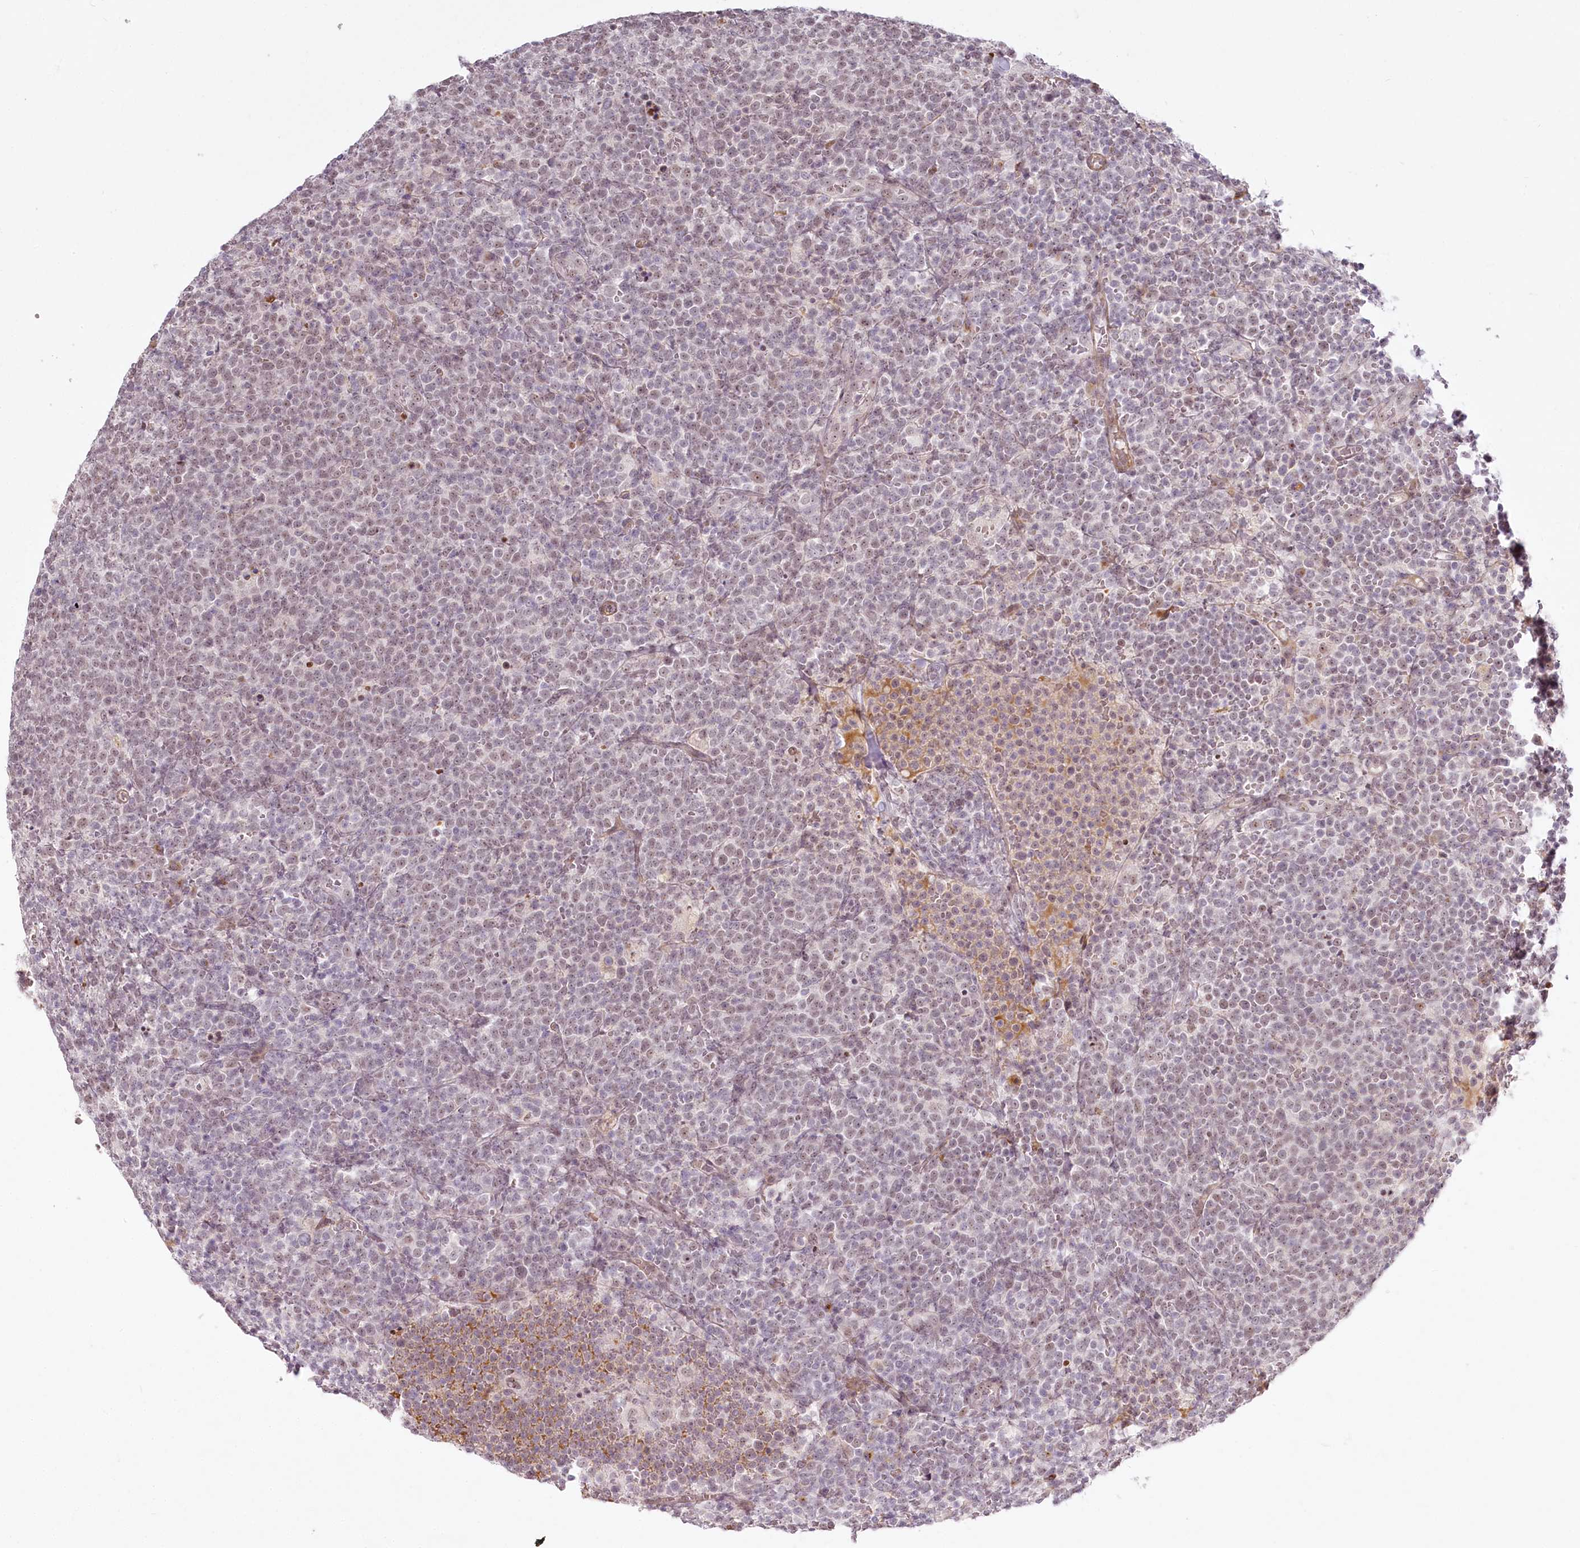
{"staining": {"intensity": "weak", "quantity": ">75%", "location": "nuclear"}, "tissue": "lymphoma", "cell_type": "Tumor cells", "image_type": "cancer", "snomed": [{"axis": "morphology", "description": "Malignant lymphoma, non-Hodgkin's type, High grade"}, {"axis": "topography", "description": "Lymph node"}], "caption": "Human lymphoma stained with a brown dye exhibits weak nuclear positive expression in approximately >75% of tumor cells.", "gene": "EXOSC7", "patient": {"sex": "male", "age": 61}}